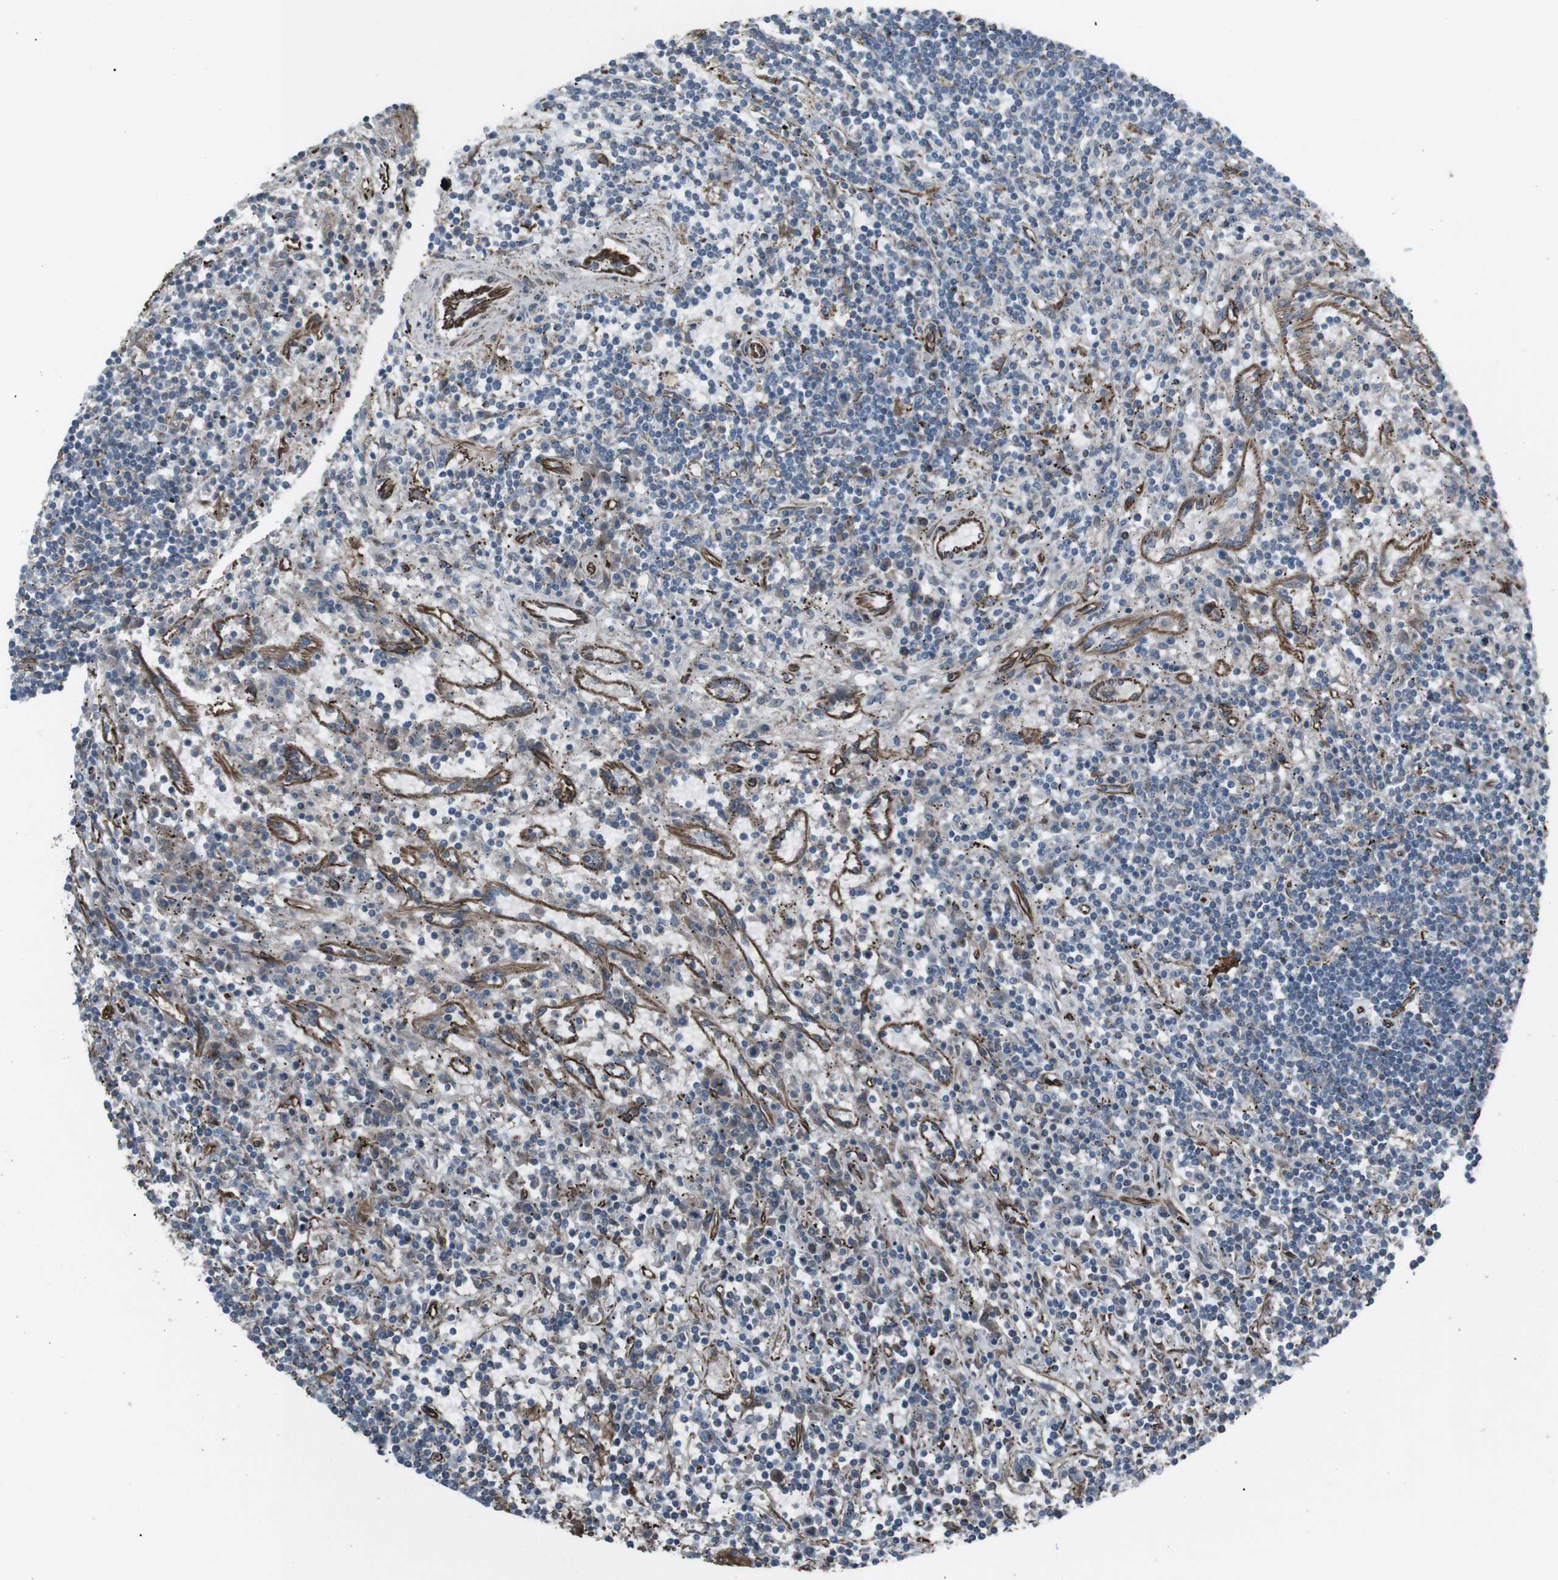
{"staining": {"intensity": "negative", "quantity": "none", "location": "none"}, "tissue": "lymphoma", "cell_type": "Tumor cells", "image_type": "cancer", "snomed": [{"axis": "morphology", "description": "Malignant lymphoma, non-Hodgkin's type, Low grade"}, {"axis": "topography", "description": "Spleen"}], "caption": "This is an immunohistochemistry (IHC) histopathology image of lymphoma. There is no positivity in tumor cells.", "gene": "TMEM141", "patient": {"sex": "male", "age": 76}}